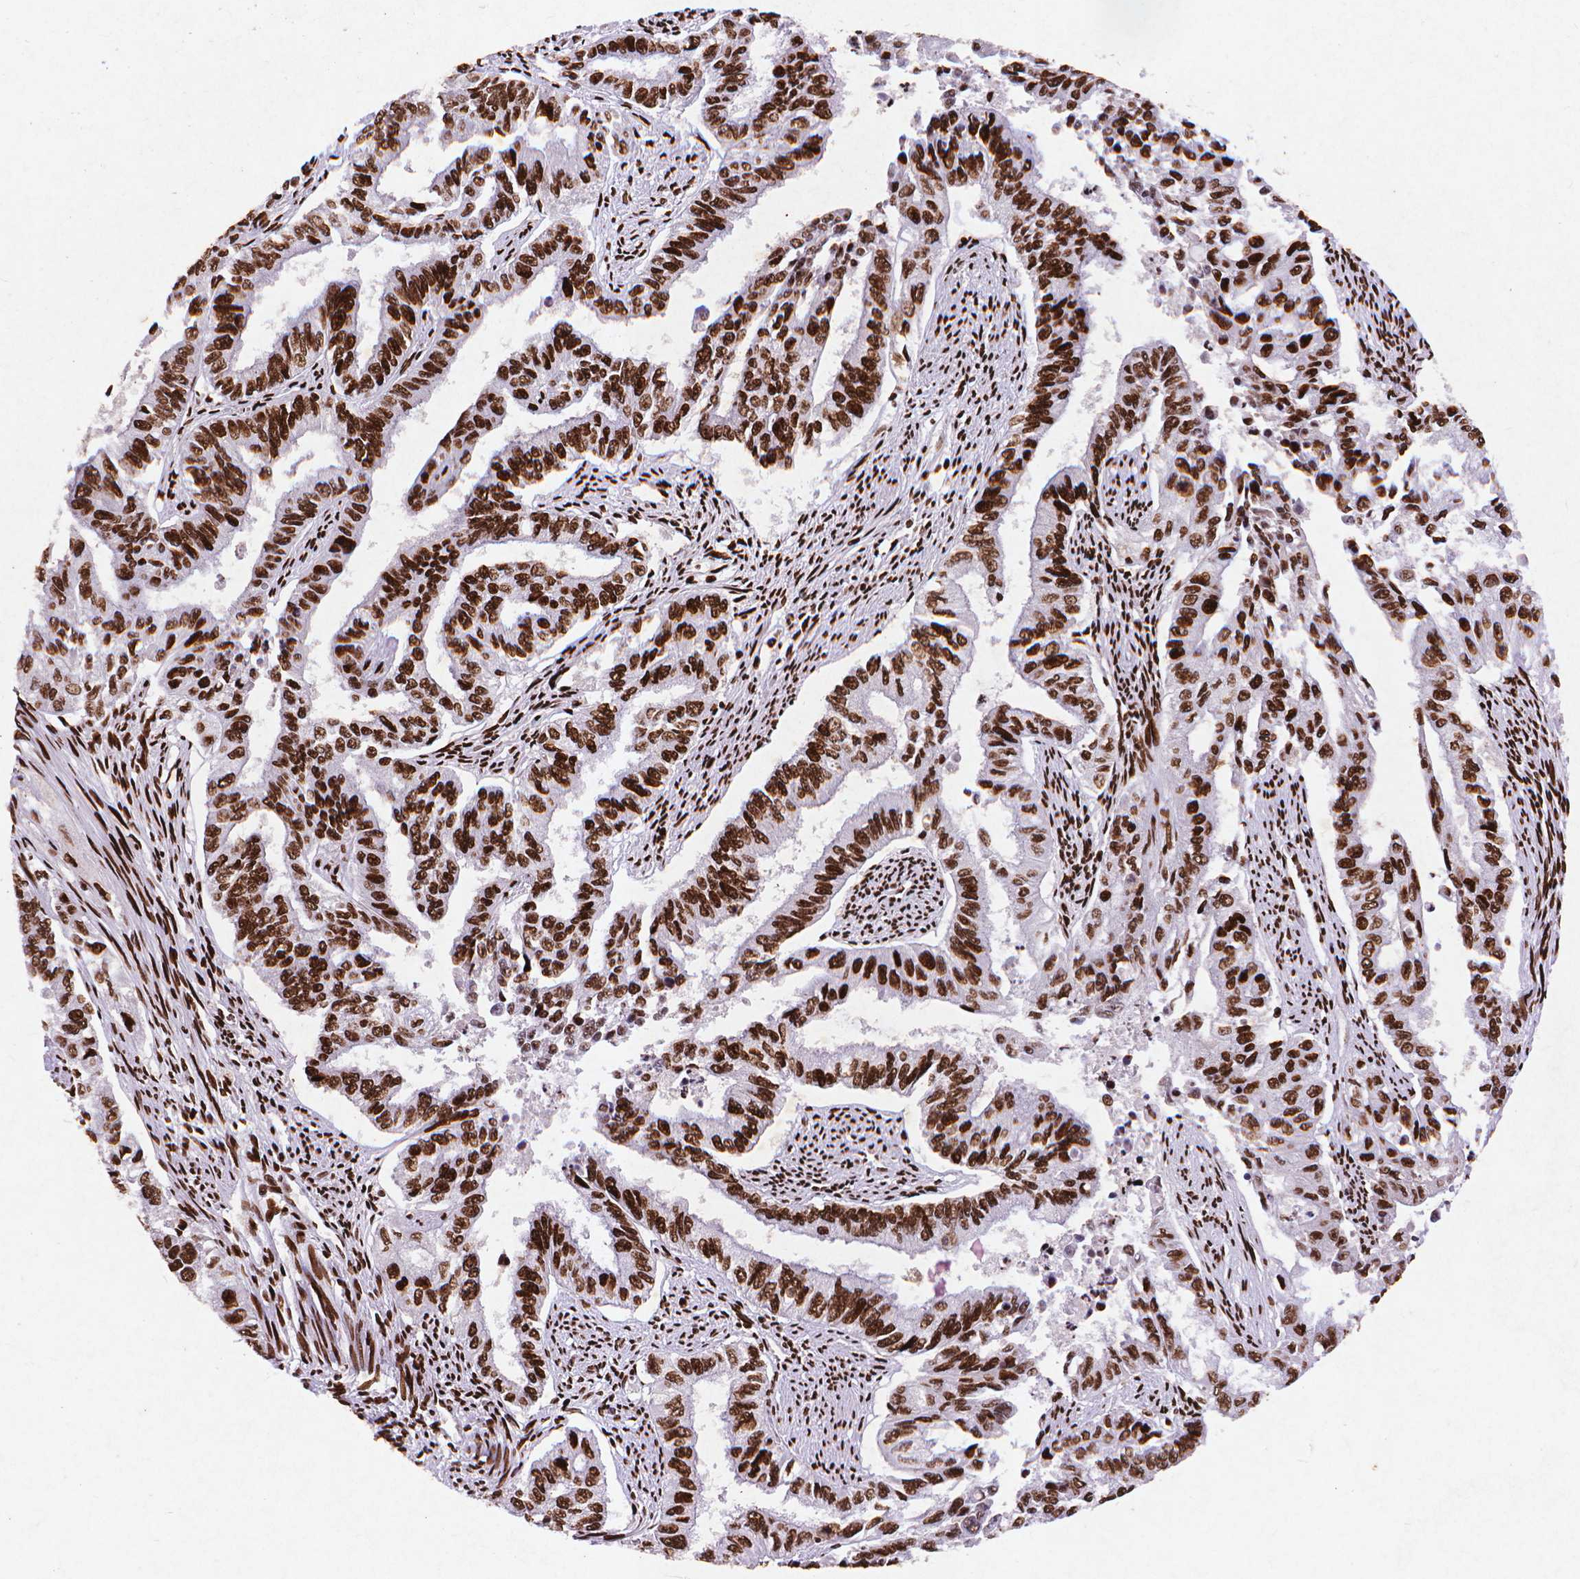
{"staining": {"intensity": "strong", "quantity": ">75%", "location": "nuclear"}, "tissue": "endometrial cancer", "cell_type": "Tumor cells", "image_type": "cancer", "snomed": [{"axis": "morphology", "description": "Adenocarcinoma, NOS"}, {"axis": "topography", "description": "Uterus"}], "caption": "Immunohistochemistry micrograph of human adenocarcinoma (endometrial) stained for a protein (brown), which reveals high levels of strong nuclear expression in approximately >75% of tumor cells.", "gene": "CITED2", "patient": {"sex": "female", "age": 59}}